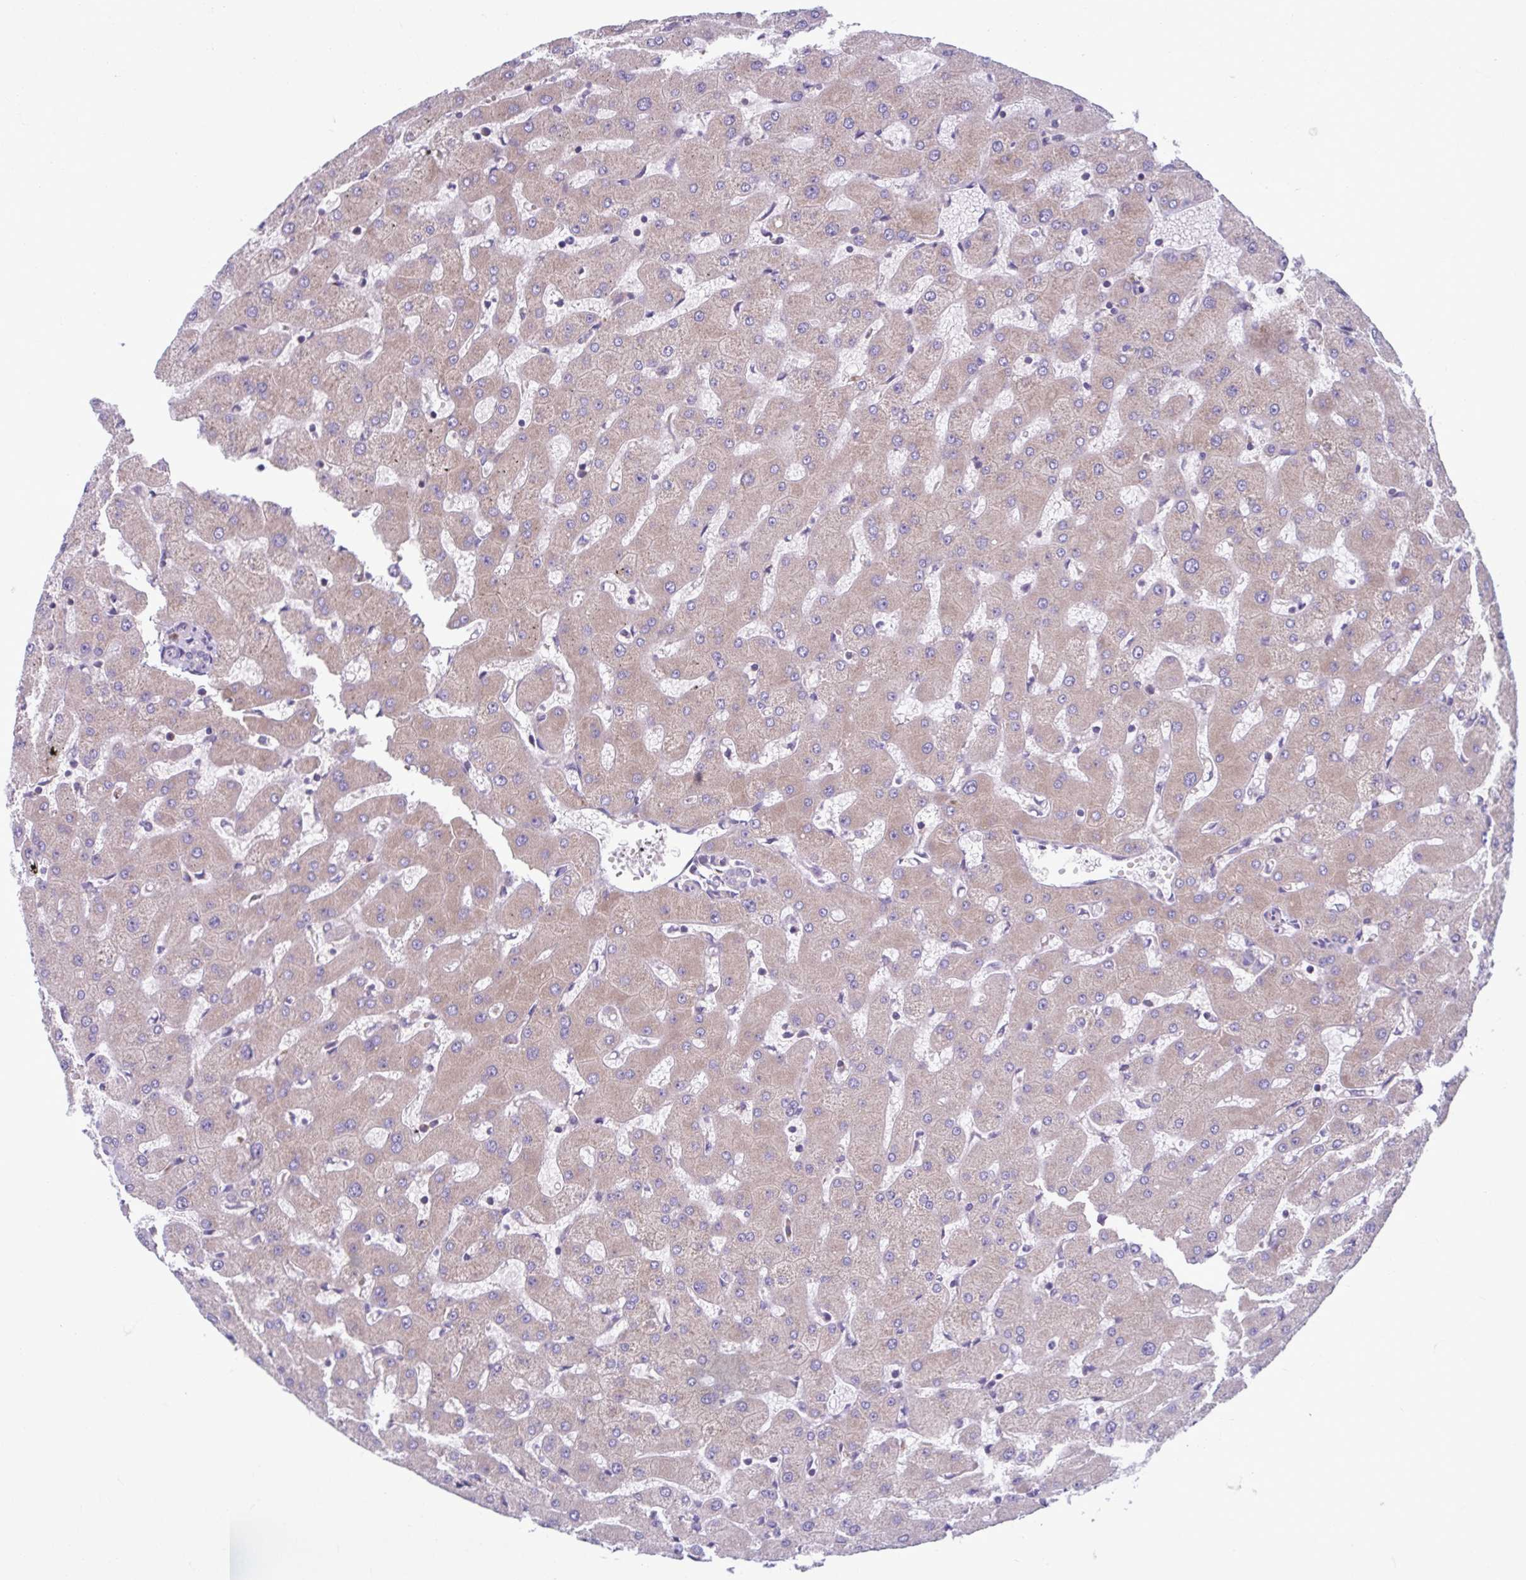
{"staining": {"intensity": "negative", "quantity": "none", "location": "none"}, "tissue": "liver", "cell_type": "Cholangiocytes", "image_type": "normal", "snomed": [{"axis": "morphology", "description": "Normal tissue, NOS"}, {"axis": "topography", "description": "Liver"}], "caption": "Liver was stained to show a protein in brown. There is no significant staining in cholangiocytes. Brightfield microscopy of IHC stained with DAB (3,3'-diaminobenzidine) (brown) and hematoxylin (blue), captured at high magnification.", "gene": "RPS16", "patient": {"sex": "female", "age": 63}}